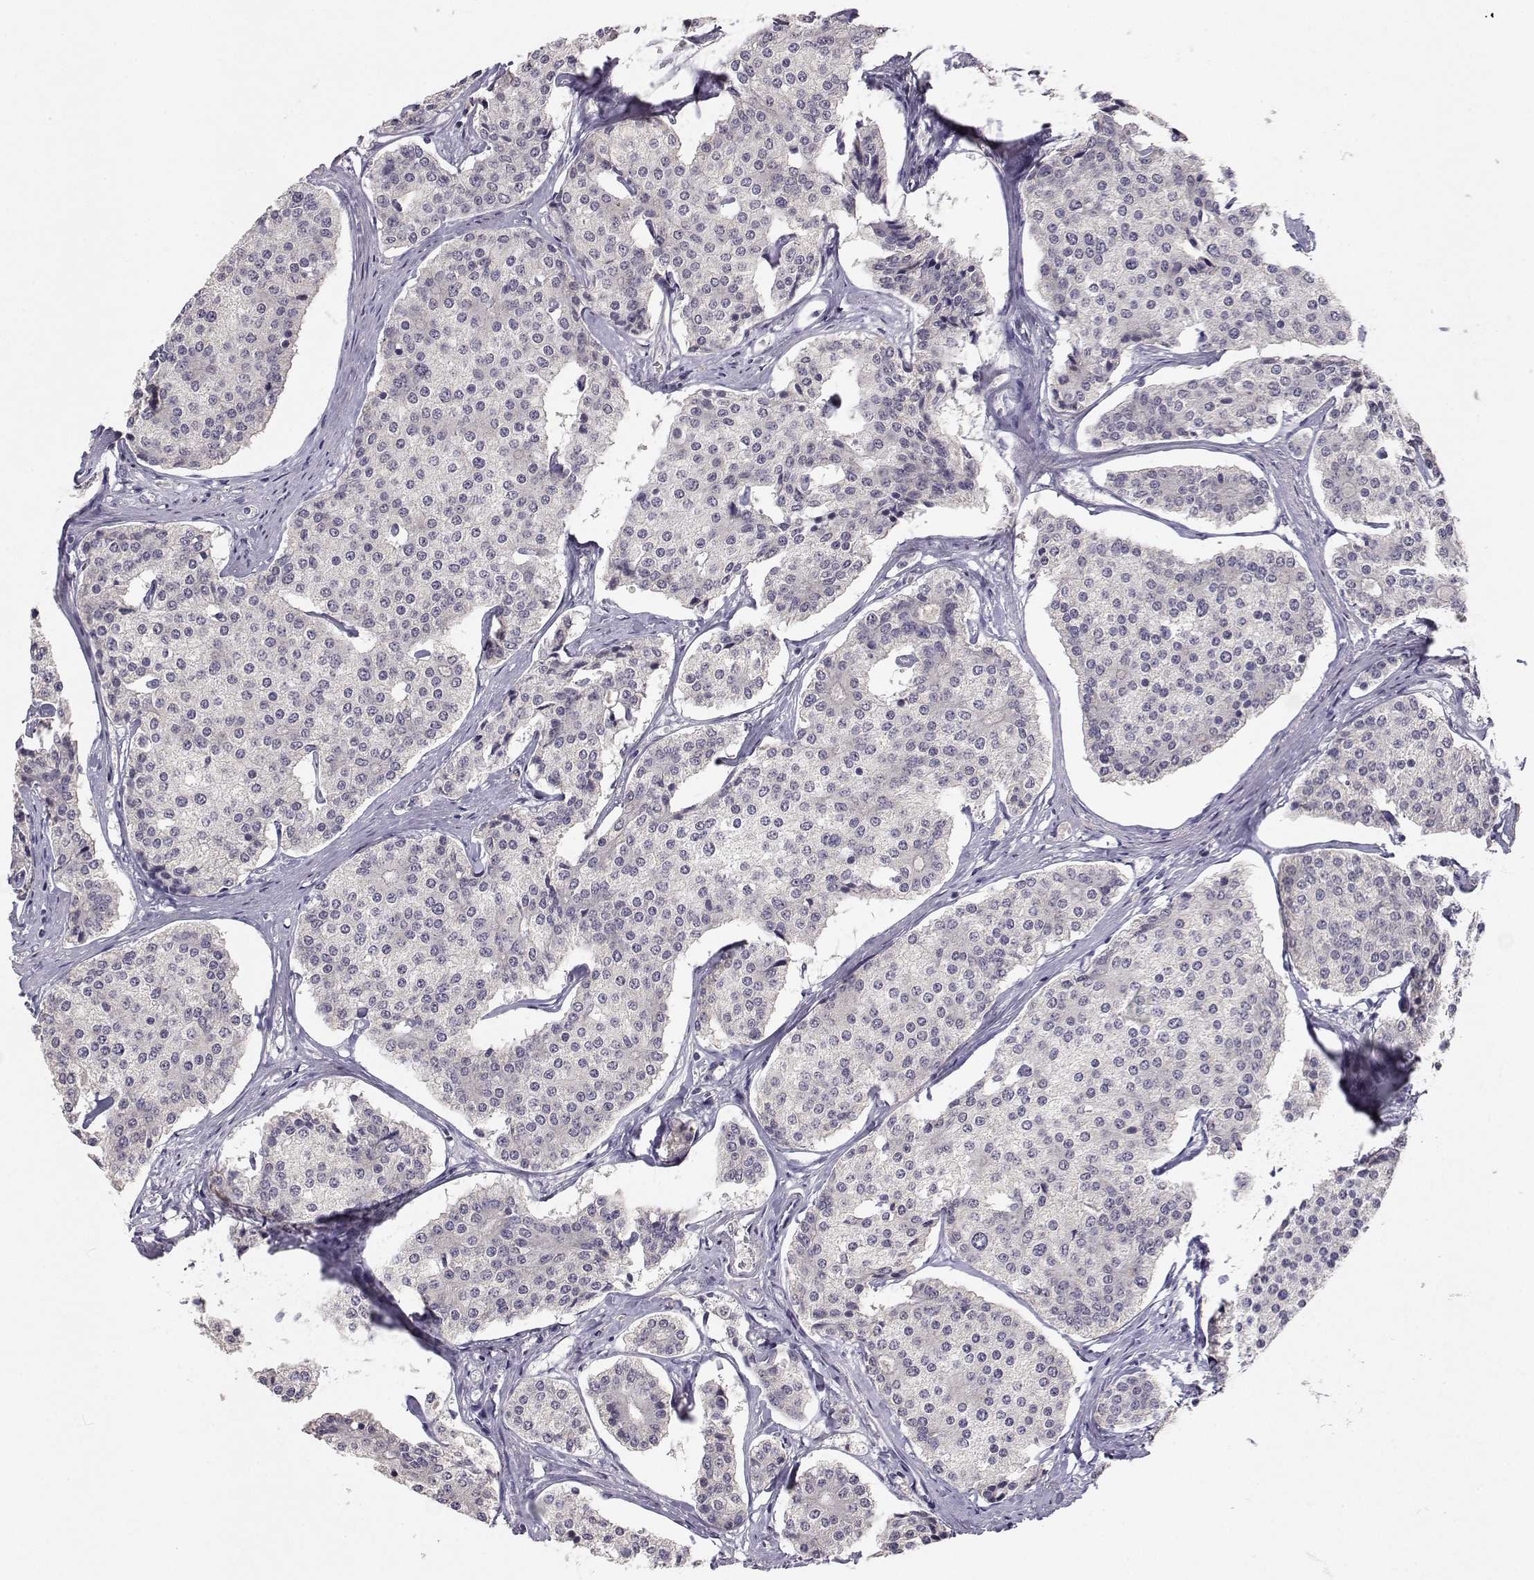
{"staining": {"intensity": "negative", "quantity": "none", "location": "none"}, "tissue": "carcinoid", "cell_type": "Tumor cells", "image_type": "cancer", "snomed": [{"axis": "morphology", "description": "Carcinoid, malignant, NOS"}, {"axis": "topography", "description": "Small intestine"}], "caption": "This is a image of immunohistochemistry staining of carcinoid, which shows no positivity in tumor cells. Nuclei are stained in blue.", "gene": "SLC6A3", "patient": {"sex": "female", "age": 65}}